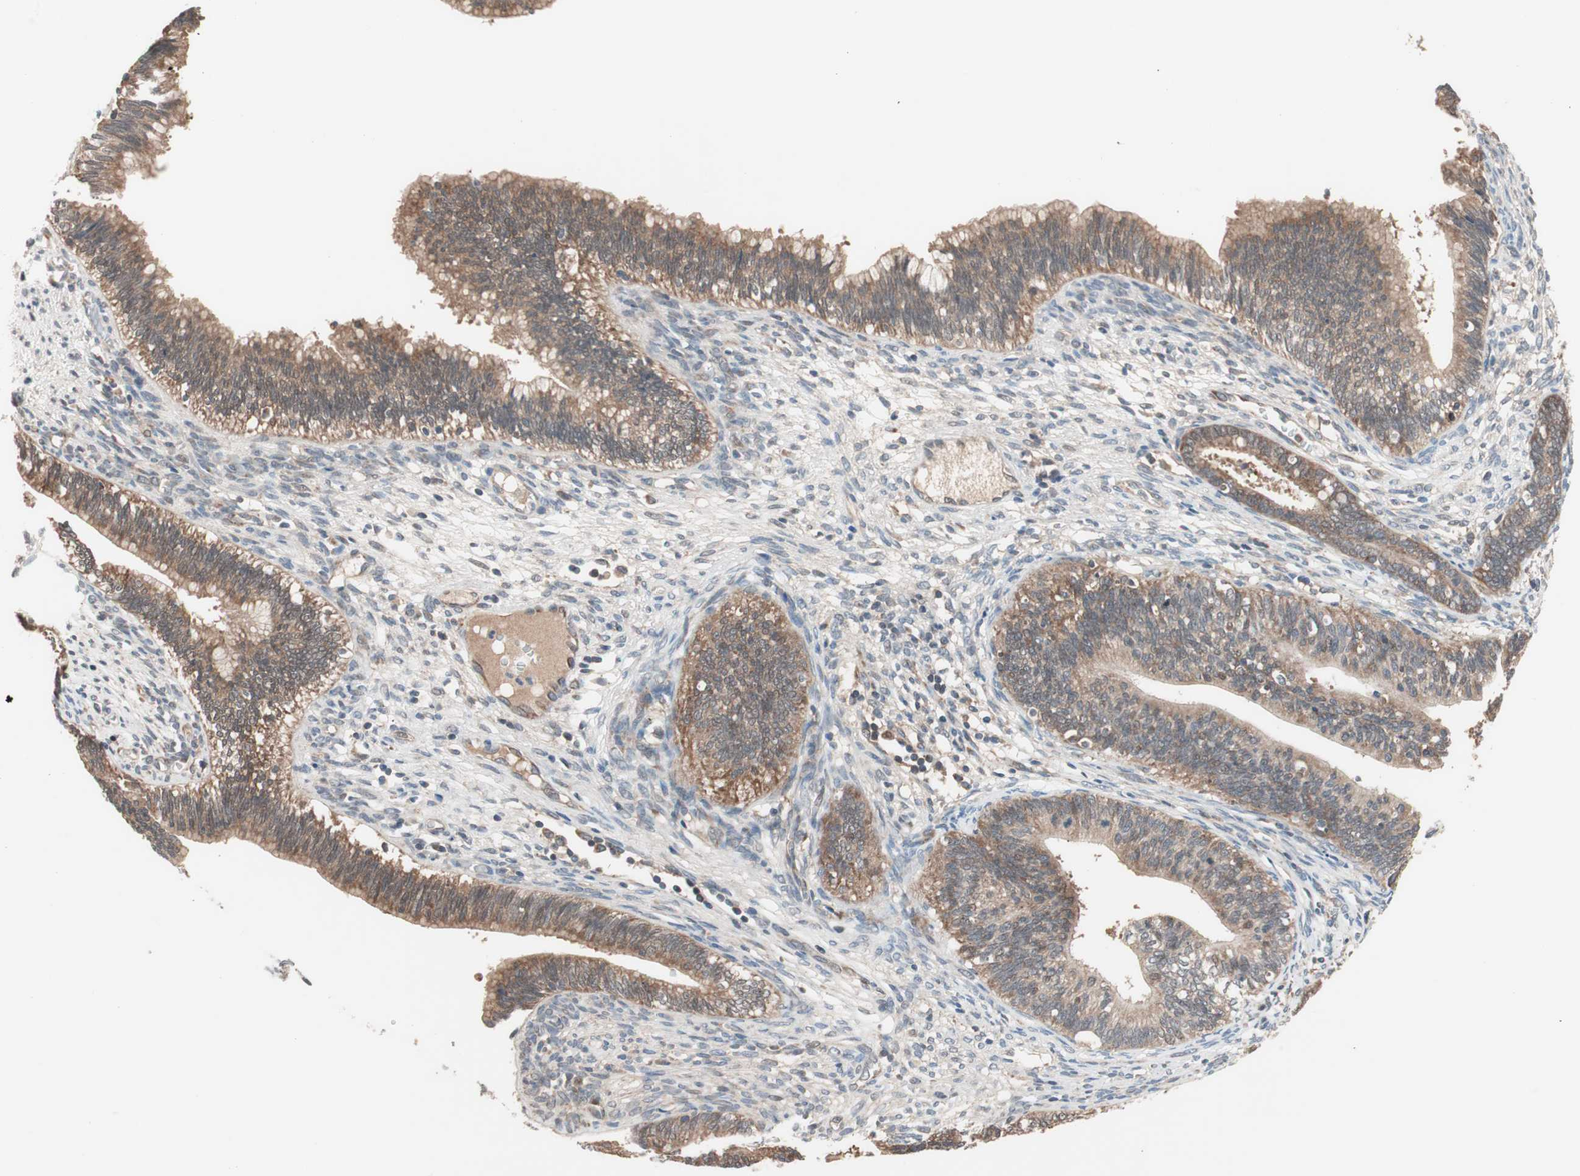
{"staining": {"intensity": "moderate", "quantity": ">75%", "location": "cytoplasmic/membranous"}, "tissue": "cervical cancer", "cell_type": "Tumor cells", "image_type": "cancer", "snomed": [{"axis": "morphology", "description": "Adenocarcinoma, NOS"}, {"axis": "topography", "description": "Cervix"}], "caption": "Approximately >75% of tumor cells in cervical cancer (adenocarcinoma) demonstrate moderate cytoplasmic/membranous protein positivity as visualized by brown immunohistochemical staining.", "gene": "HMBS", "patient": {"sex": "female", "age": 44}}